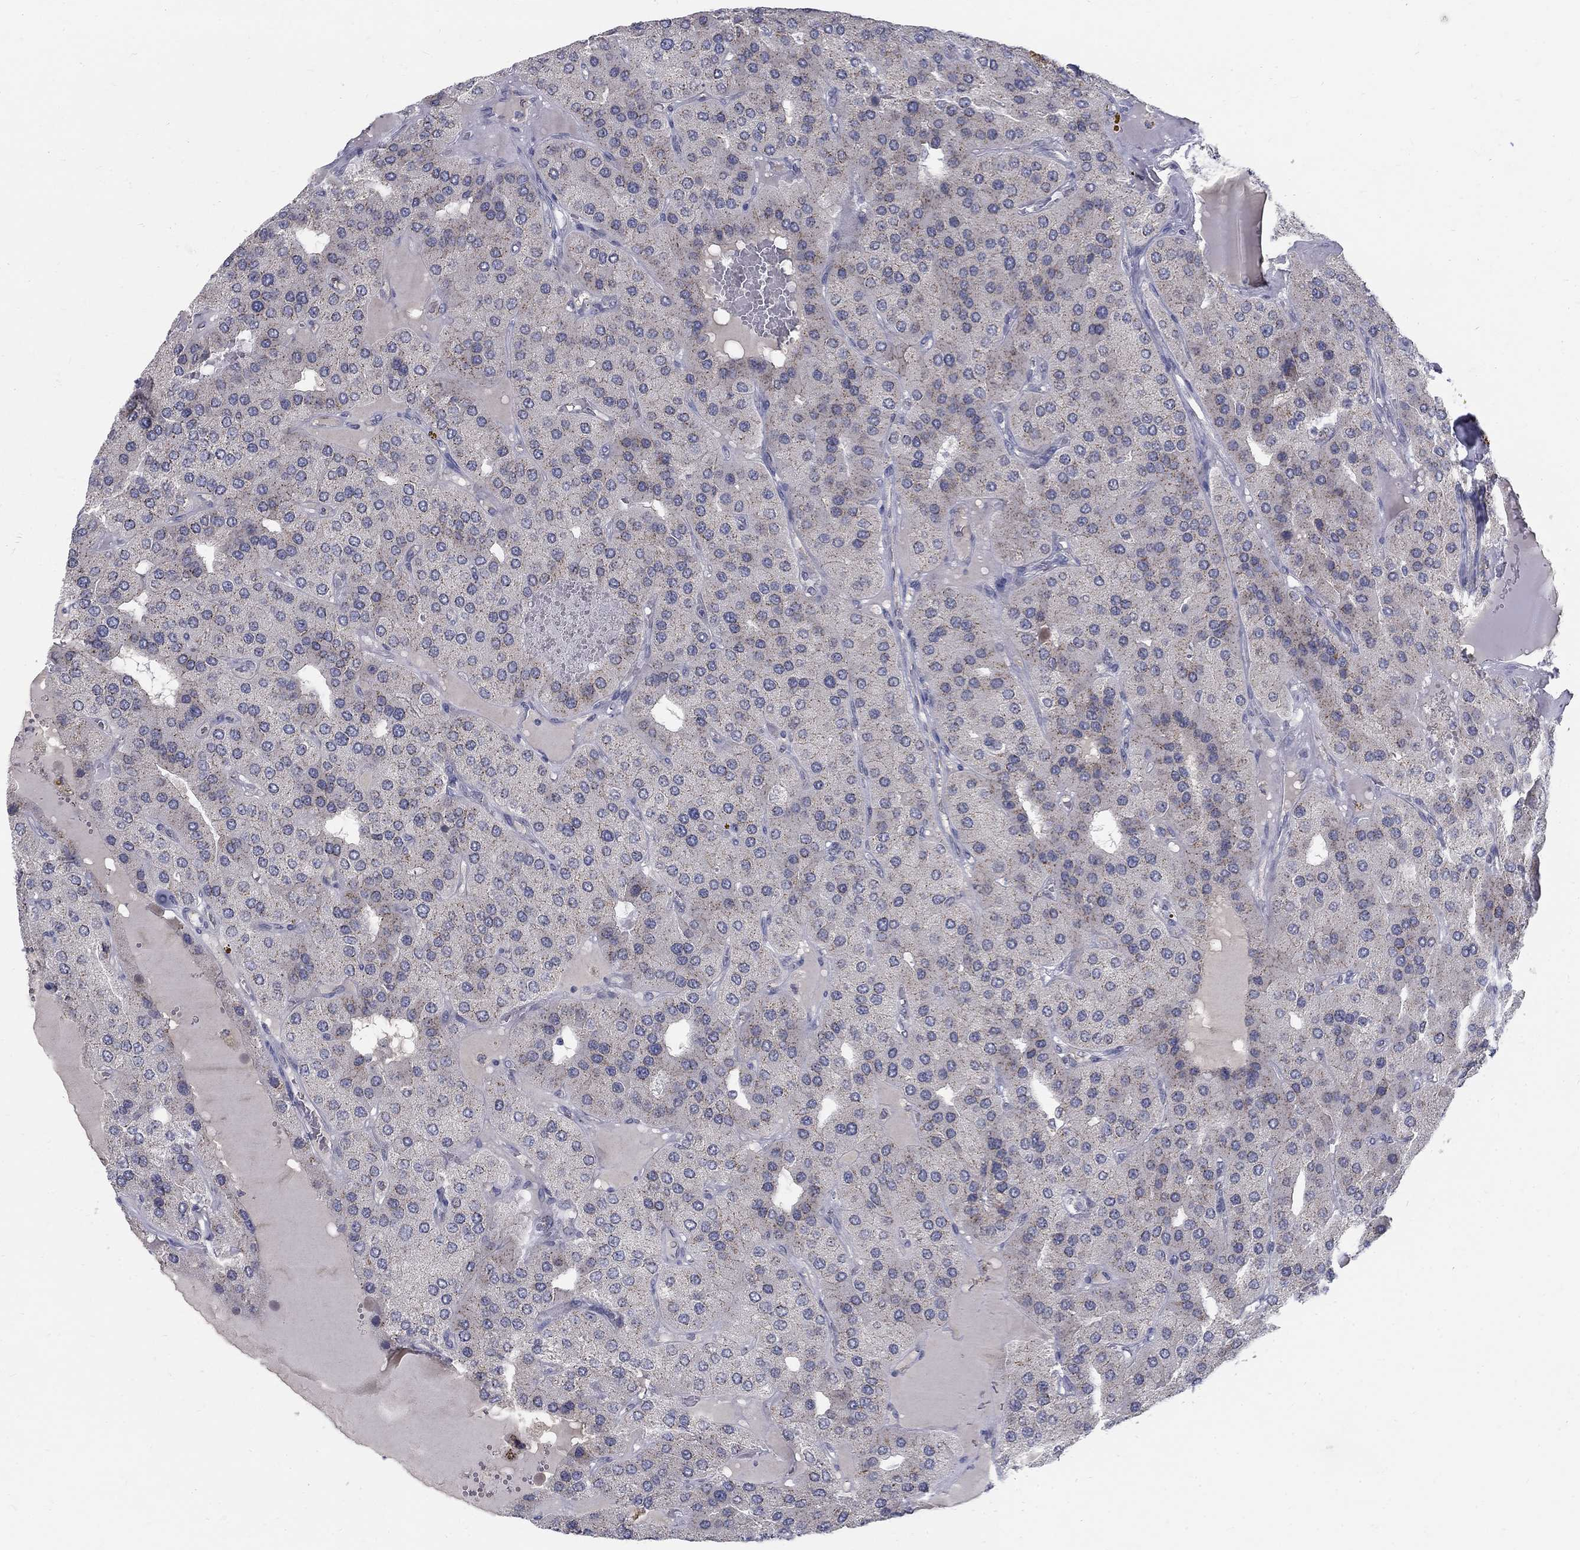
{"staining": {"intensity": "weak", "quantity": "<25%", "location": "cytoplasmic/membranous"}, "tissue": "parathyroid gland", "cell_type": "Glandular cells", "image_type": "normal", "snomed": [{"axis": "morphology", "description": "Normal tissue, NOS"}, {"axis": "morphology", "description": "Adenoma, NOS"}, {"axis": "topography", "description": "Parathyroid gland"}], "caption": "A photomicrograph of parathyroid gland stained for a protein displays no brown staining in glandular cells.", "gene": "PANK3", "patient": {"sex": "female", "age": 86}}